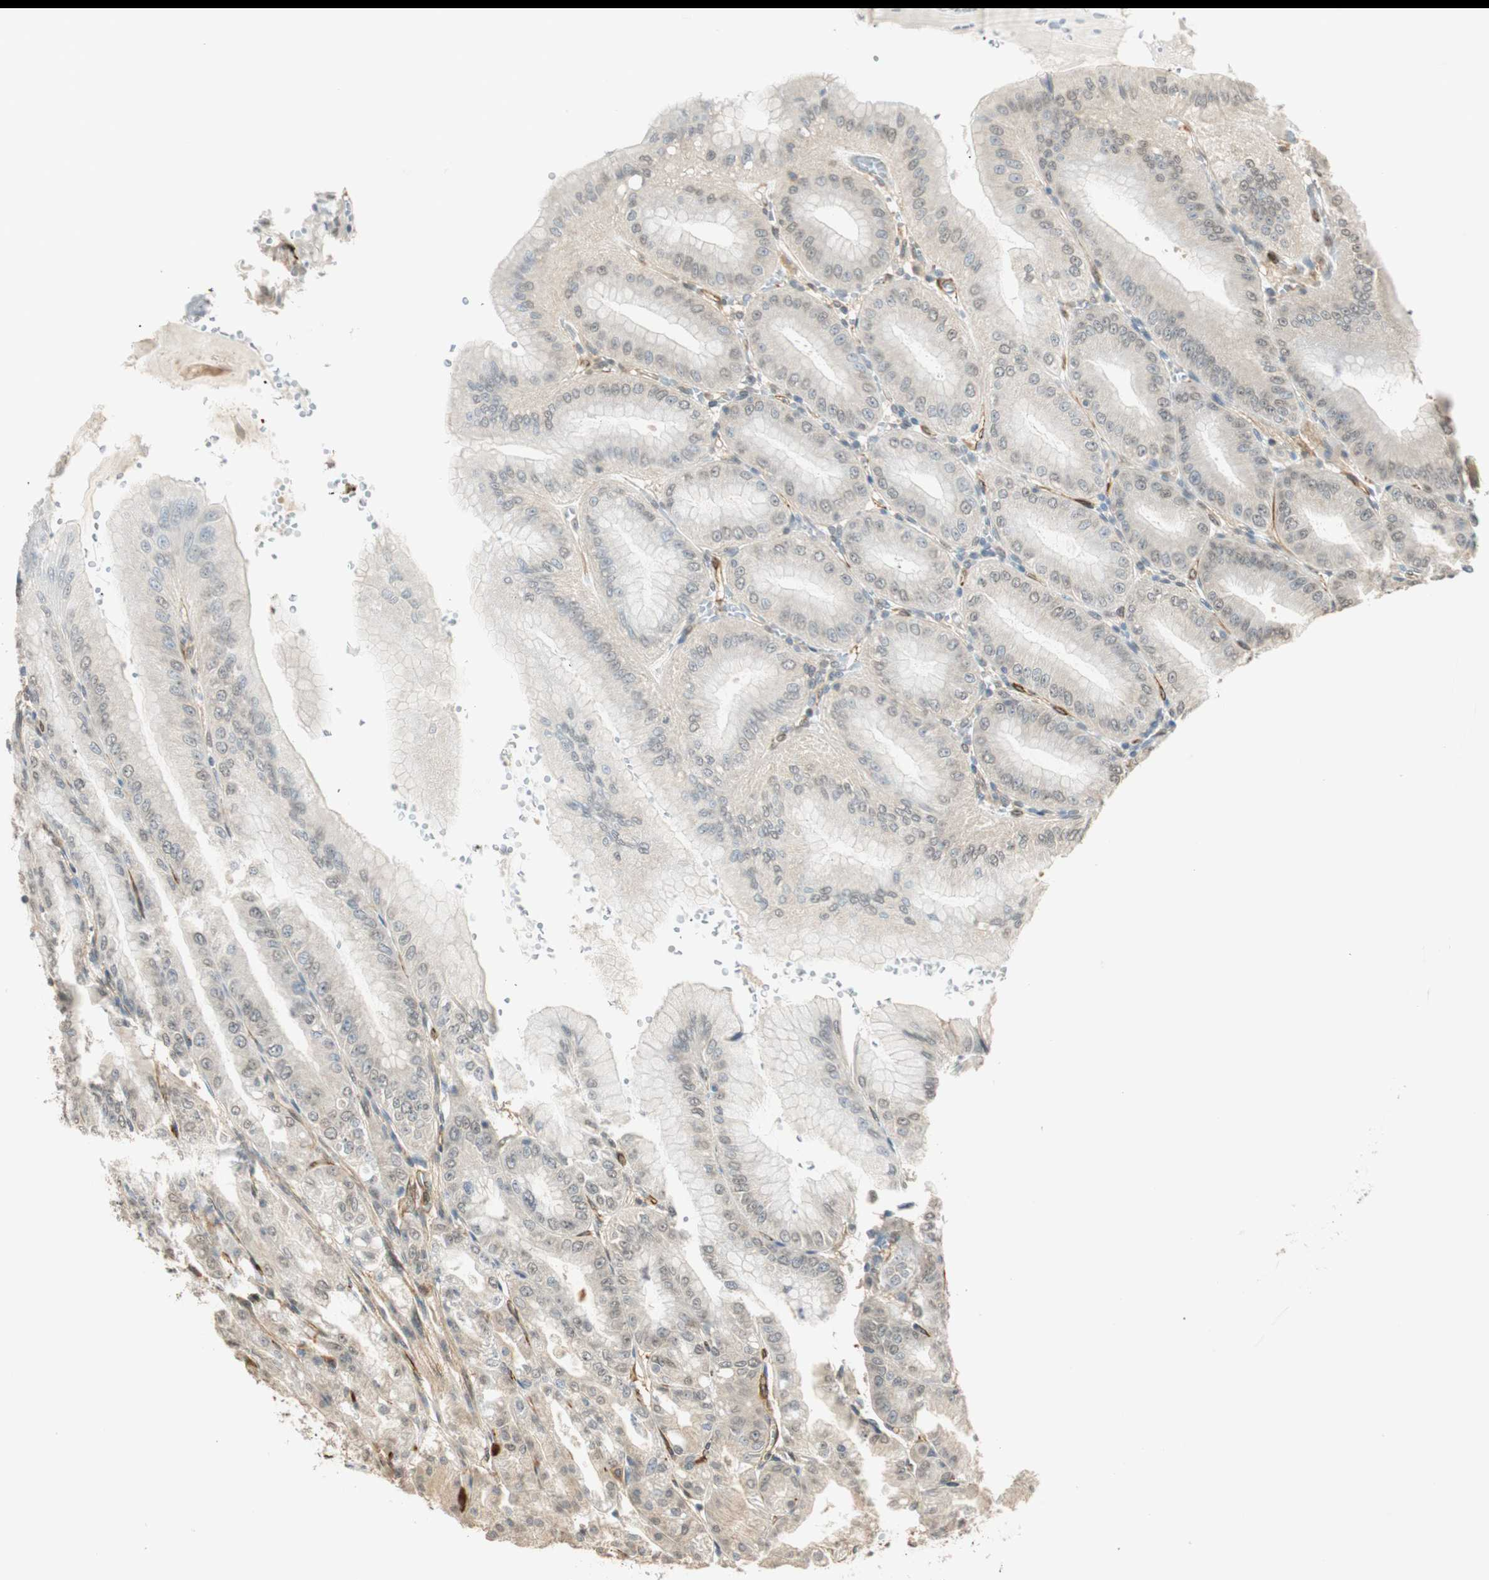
{"staining": {"intensity": "weak", "quantity": "<25%", "location": "cytoplasmic/membranous,nuclear"}, "tissue": "stomach", "cell_type": "Glandular cells", "image_type": "normal", "snomed": [{"axis": "morphology", "description": "Normal tissue, NOS"}, {"axis": "topography", "description": "Stomach, lower"}], "caption": "A histopathology image of human stomach is negative for staining in glandular cells. Brightfield microscopy of immunohistochemistry (IHC) stained with DAB (brown) and hematoxylin (blue), captured at high magnification.", "gene": "NES", "patient": {"sex": "male", "age": 71}}